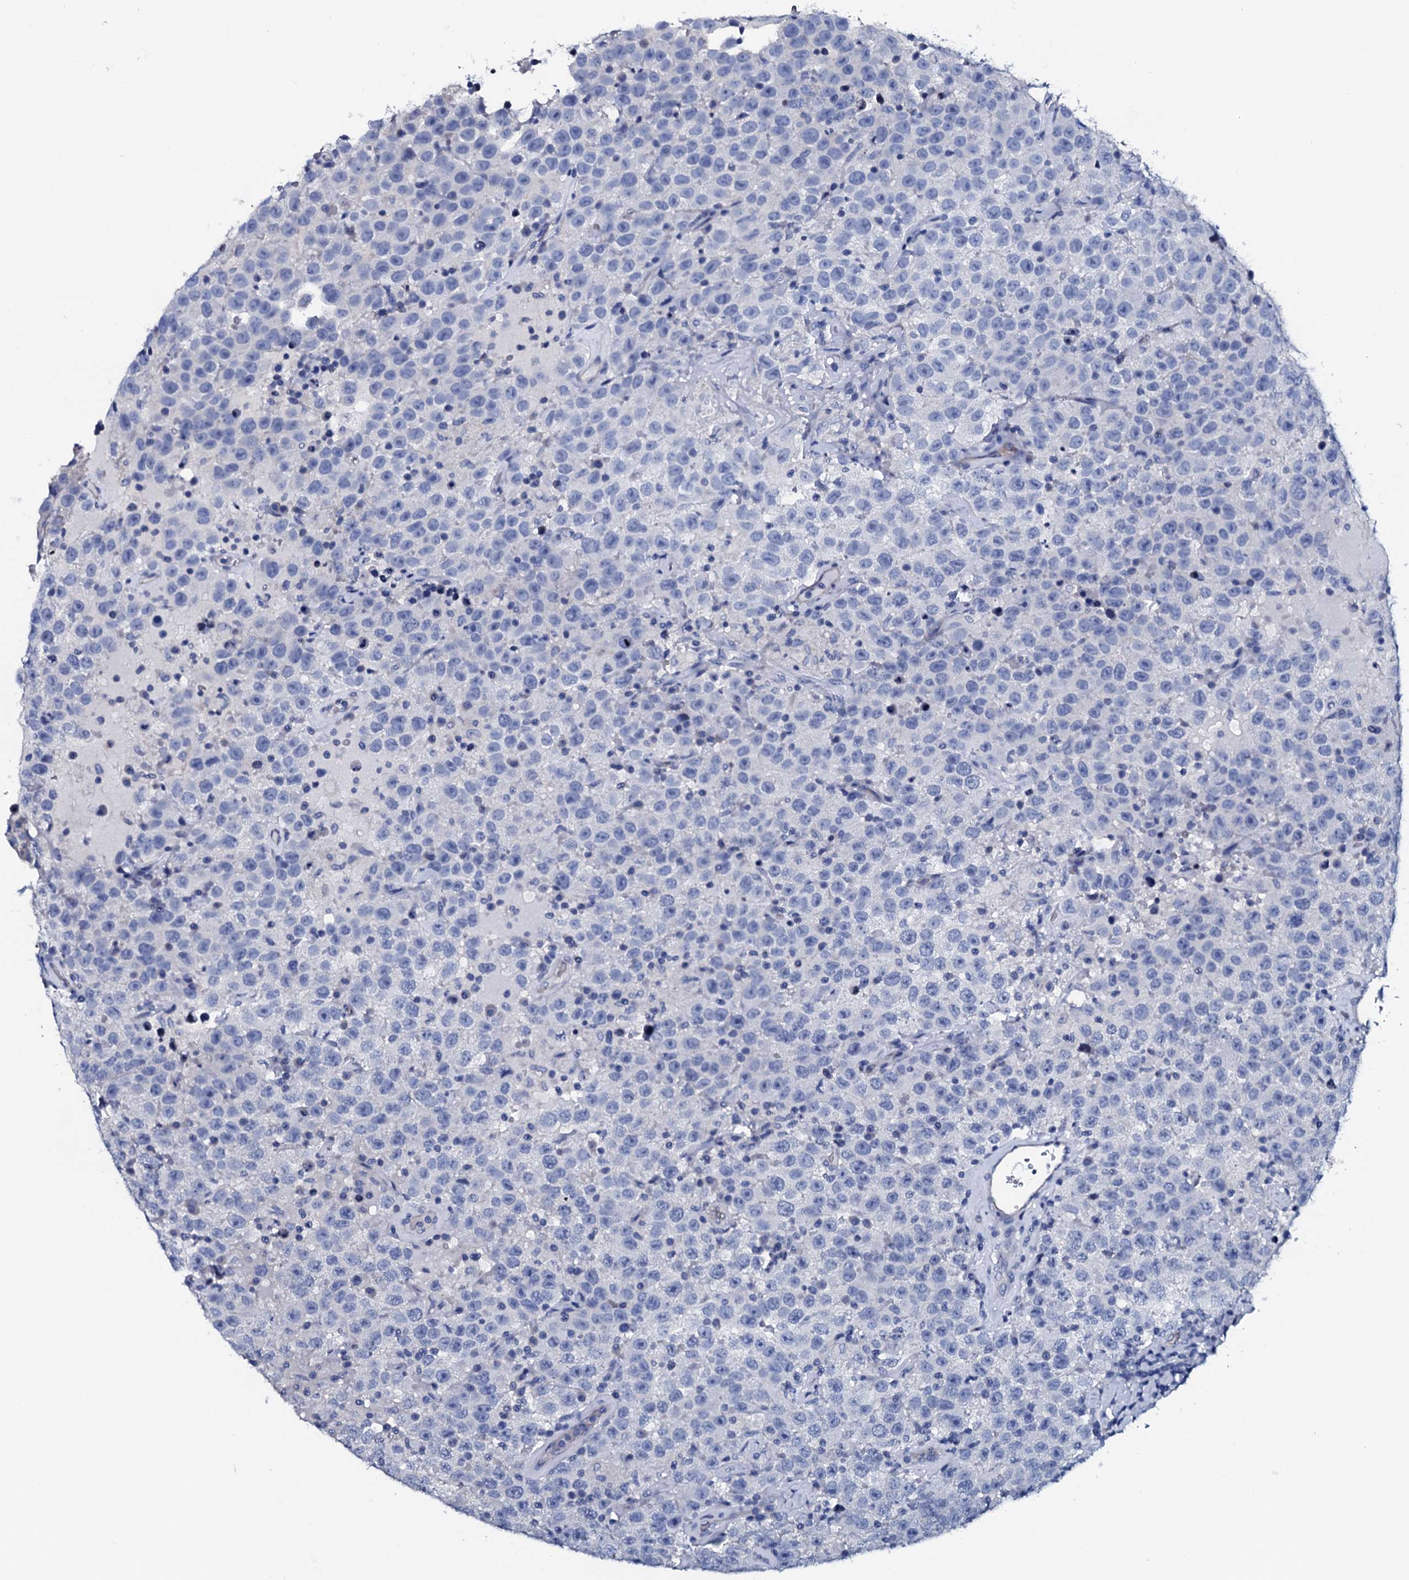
{"staining": {"intensity": "negative", "quantity": "none", "location": "none"}, "tissue": "testis cancer", "cell_type": "Tumor cells", "image_type": "cancer", "snomed": [{"axis": "morphology", "description": "Seminoma, NOS"}, {"axis": "topography", "description": "Testis"}], "caption": "A high-resolution photomicrograph shows immunohistochemistry staining of testis cancer (seminoma), which shows no significant positivity in tumor cells. (Brightfield microscopy of DAB (3,3'-diaminobenzidine) immunohistochemistry (IHC) at high magnification).", "gene": "GYS2", "patient": {"sex": "male", "age": 41}}